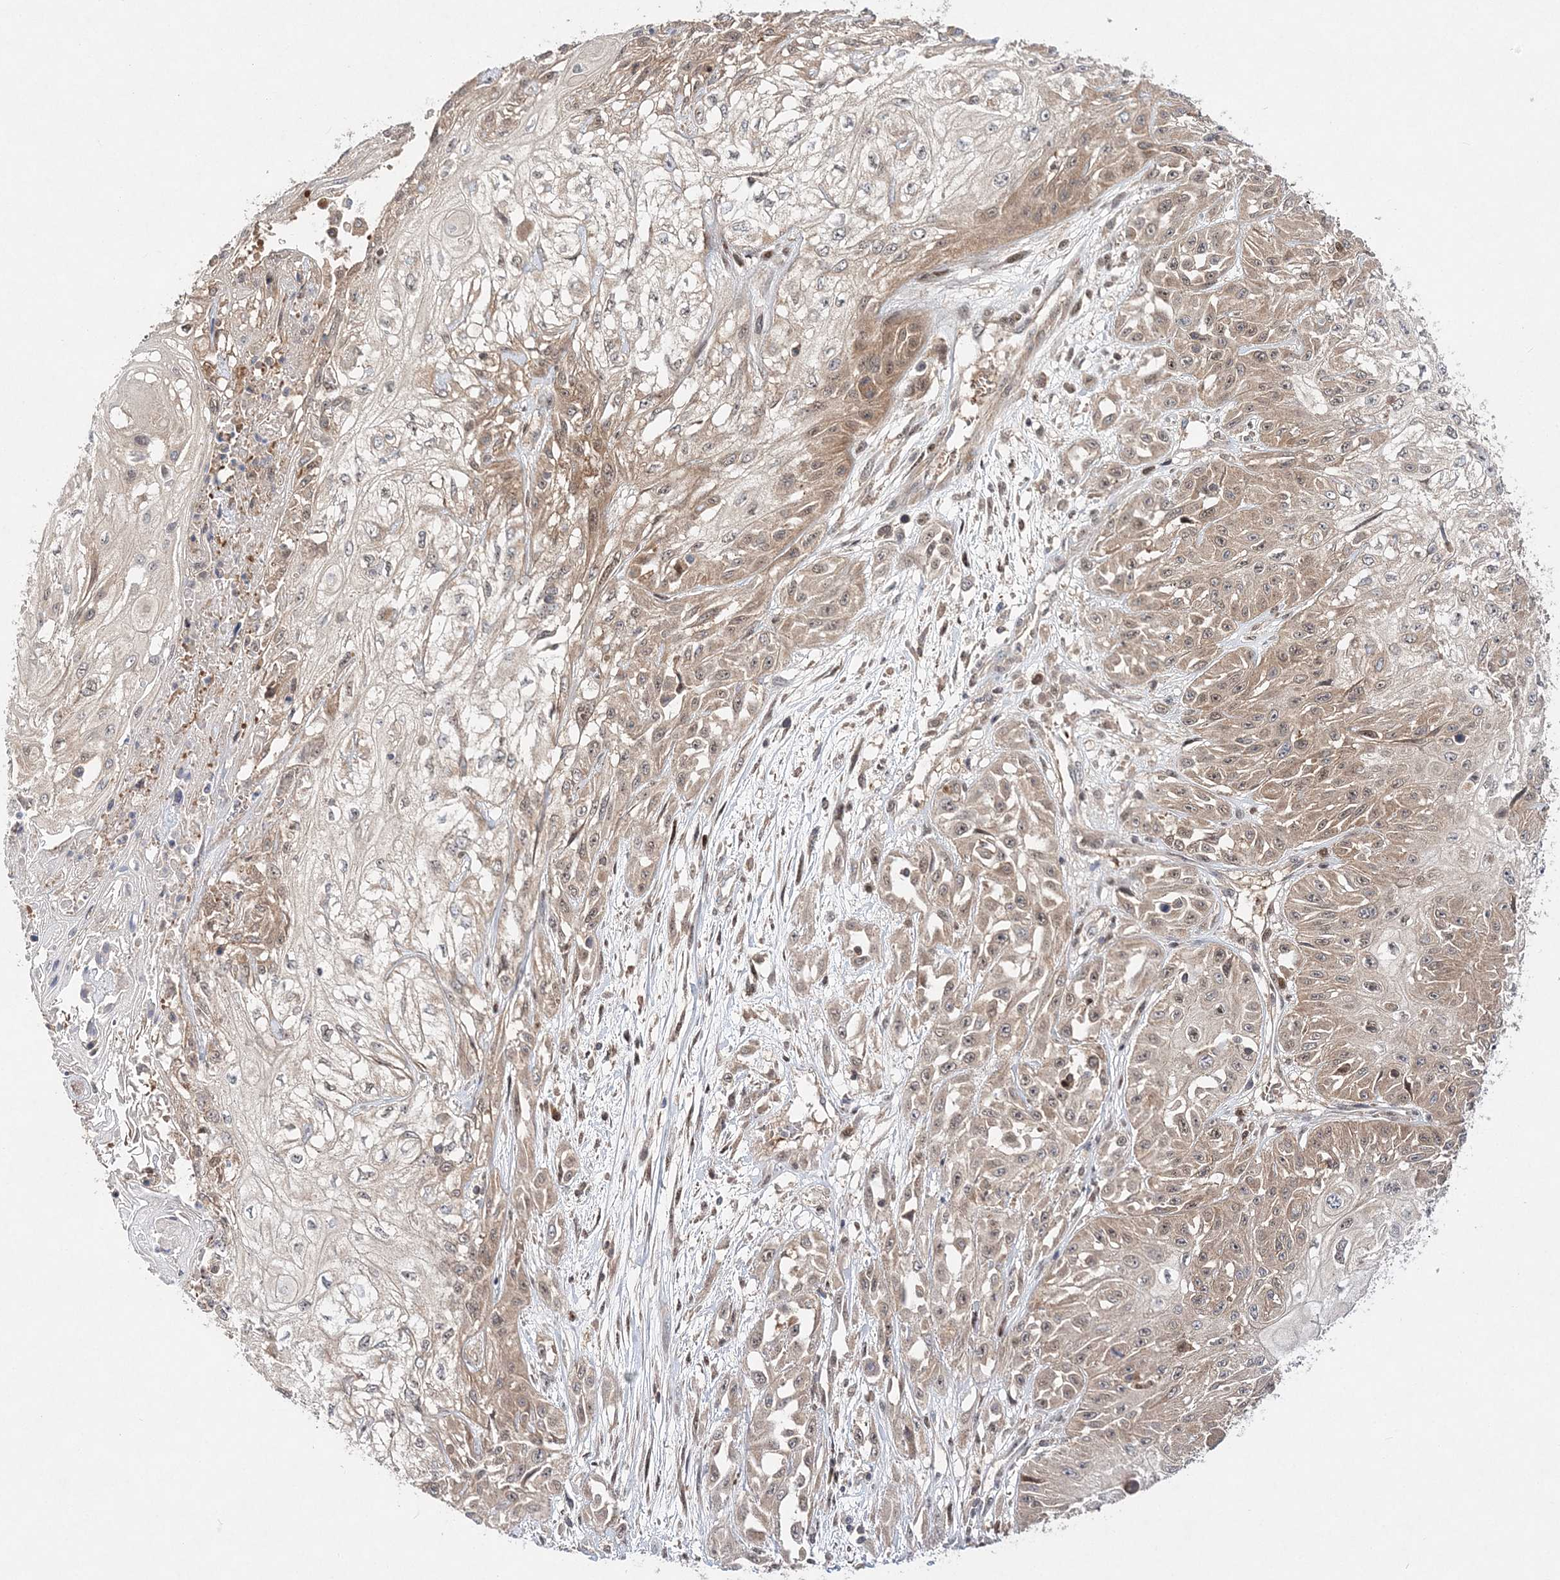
{"staining": {"intensity": "weak", "quantity": "25%-75%", "location": "cytoplasmic/membranous"}, "tissue": "skin cancer", "cell_type": "Tumor cells", "image_type": "cancer", "snomed": [{"axis": "morphology", "description": "Squamous cell carcinoma, NOS"}, {"axis": "morphology", "description": "Squamous cell carcinoma, metastatic, NOS"}, {"axis": "topography", "description": "Skin"}, {"axis": "topography", "description": "Lymph node"}], "caption": "Skin cancer stained with DAB (3,3'-diaminobenzidine) IHC reveals low levels of weak cytoplasmic/membranous expression in approximately 25%-75% of tumor cells. (DAB (3,3'-diaminobenzidine) = brown stain, brightfield microscopy at high magnification).", "gene": "NIF3L1", "patient": {"sex": "male", "age": 75}}